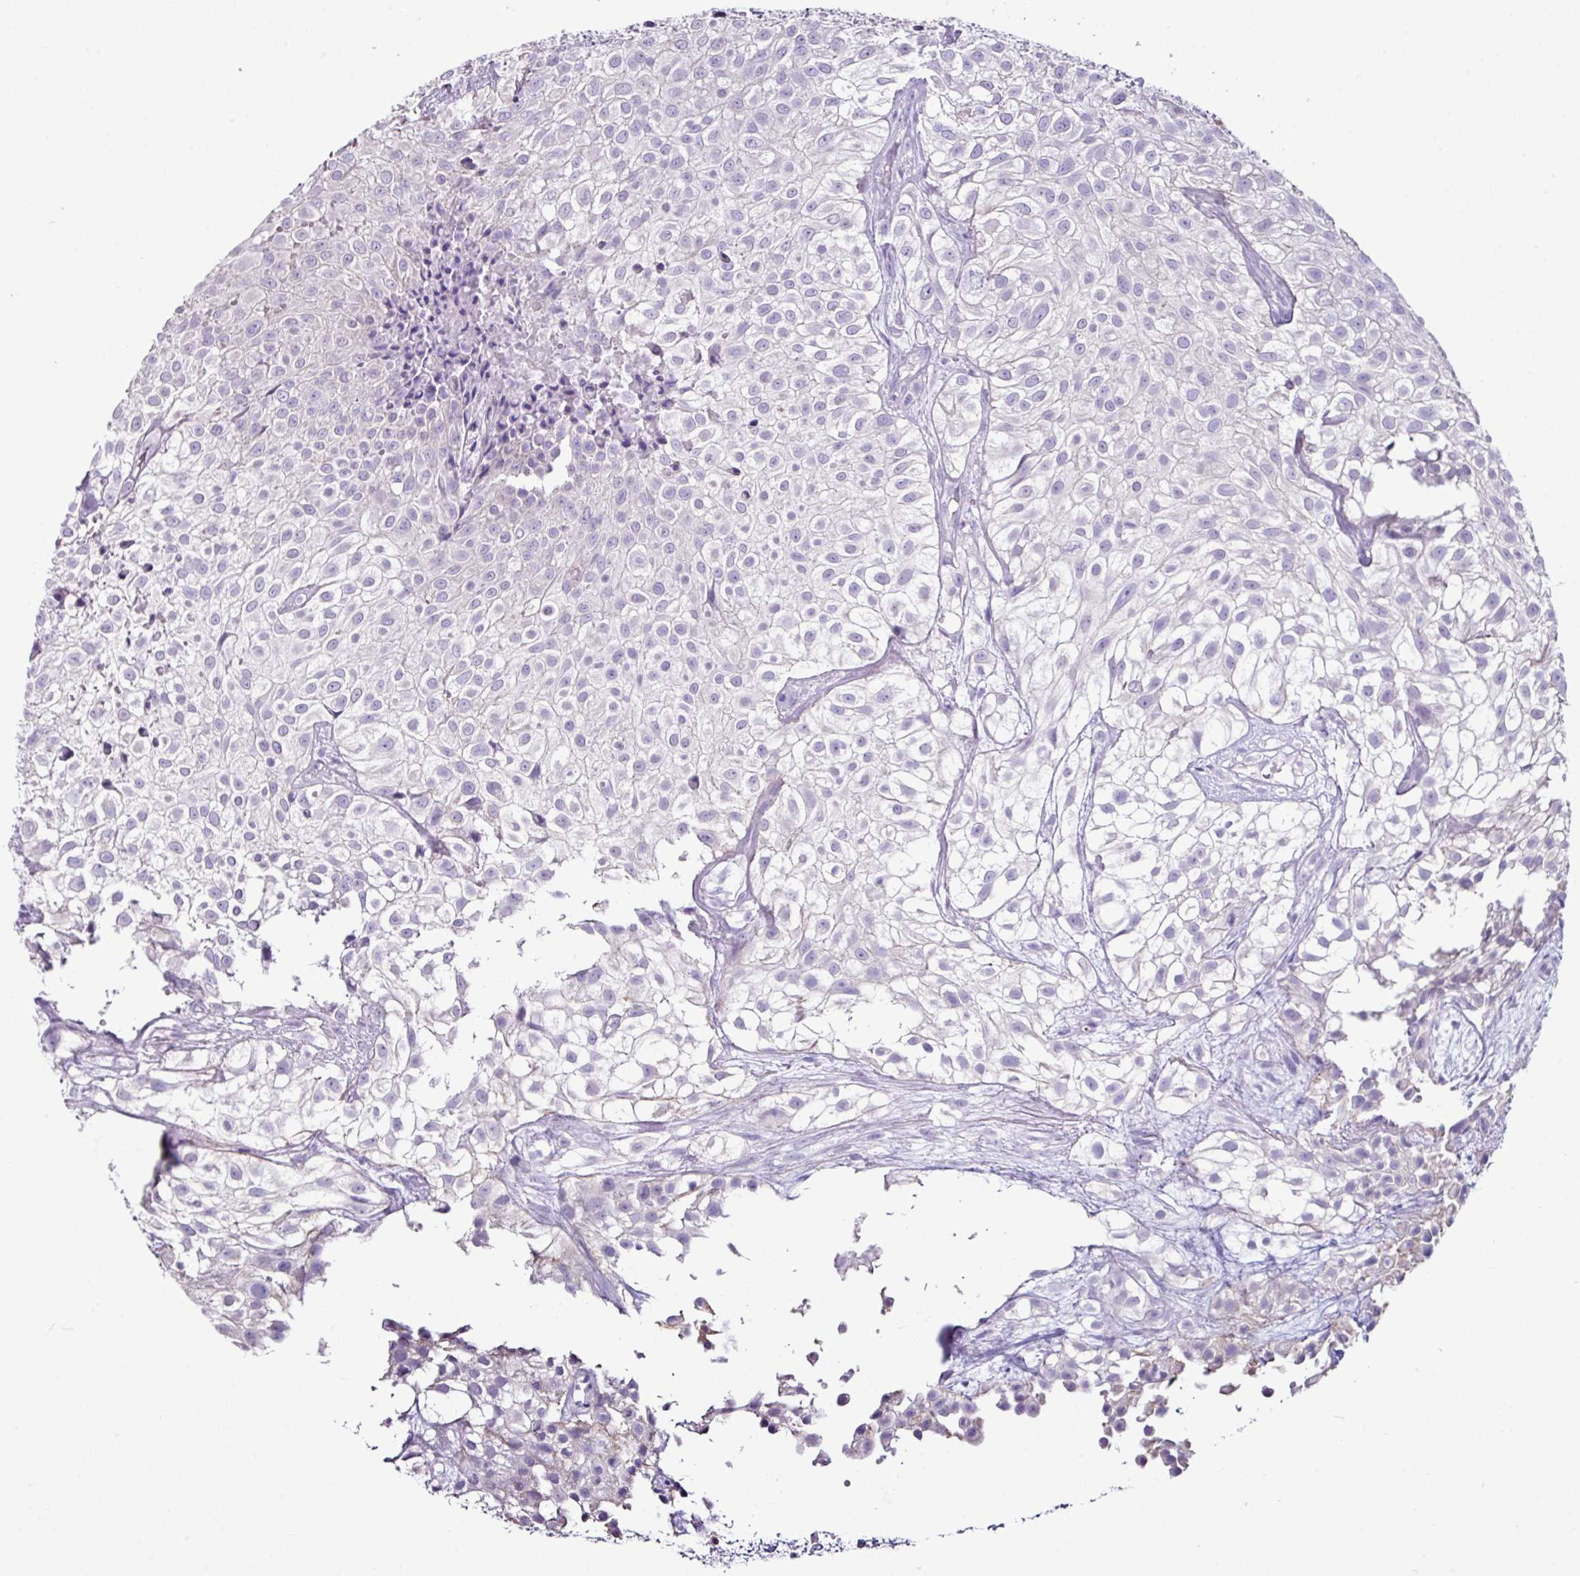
{"staining": {"intensity": "negative", "quantity": "none", "location": "none"}, "tissue": "urothelial cancer", "cell_type": "Tumor cells", "image_type": "cancer", "snomed": [{"axis": "morphology", "description": "Urothelial carcinoma, High grade"}, {"axis": "topography", "description": "Urinary bladder"}], "caption": "This is an IHC histopathology image of human high-grade urothelial carcinoma. There is no expression in tumor cells.", "gene": "GLP2R", "patient": {"sex": "male", "age": 56}}